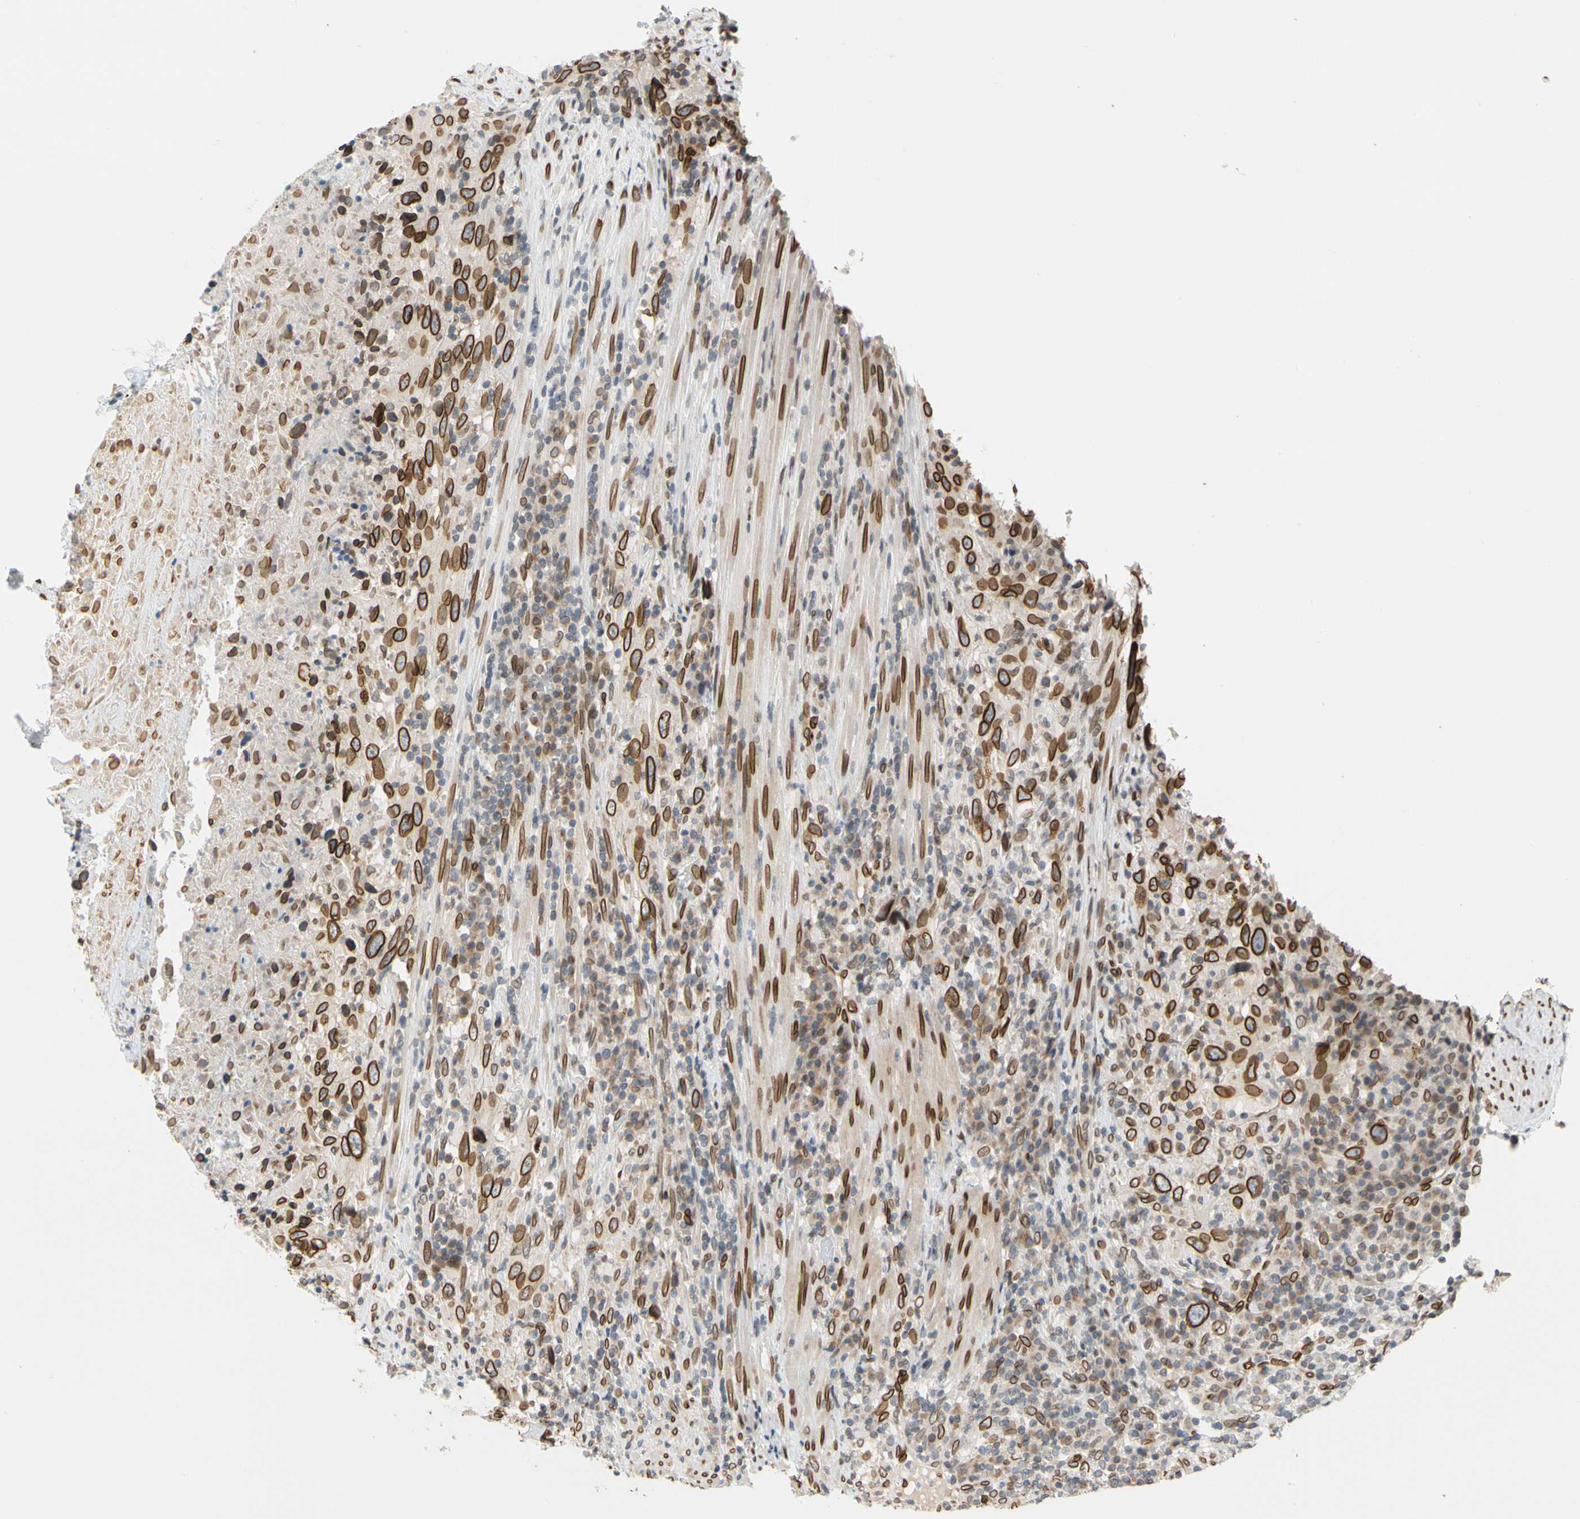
{"staining": {"intensity": "strong", "quantity": ">75%", "location": "cytoplasmic/membranous,nuclear"}, "tissue": "urothelial cancer", "cell_type": "Tumor cells", "image_type": "cancer", "snomed": [{"axis": "morphology", "description": "Urothelial carcinoma, High grade"}, {"axis": "topography", "description": "Urinary bladder"}], "caption": "Immunohistochemical staining of human urothelial carcinoma (high-grade) demonstrates high levels of strong cytoplasmic/membranous and nuclear protein expression in about >75% of tumor cells.", "gene": "SUN1", "patient": {"sex": "male", "age": 61}}